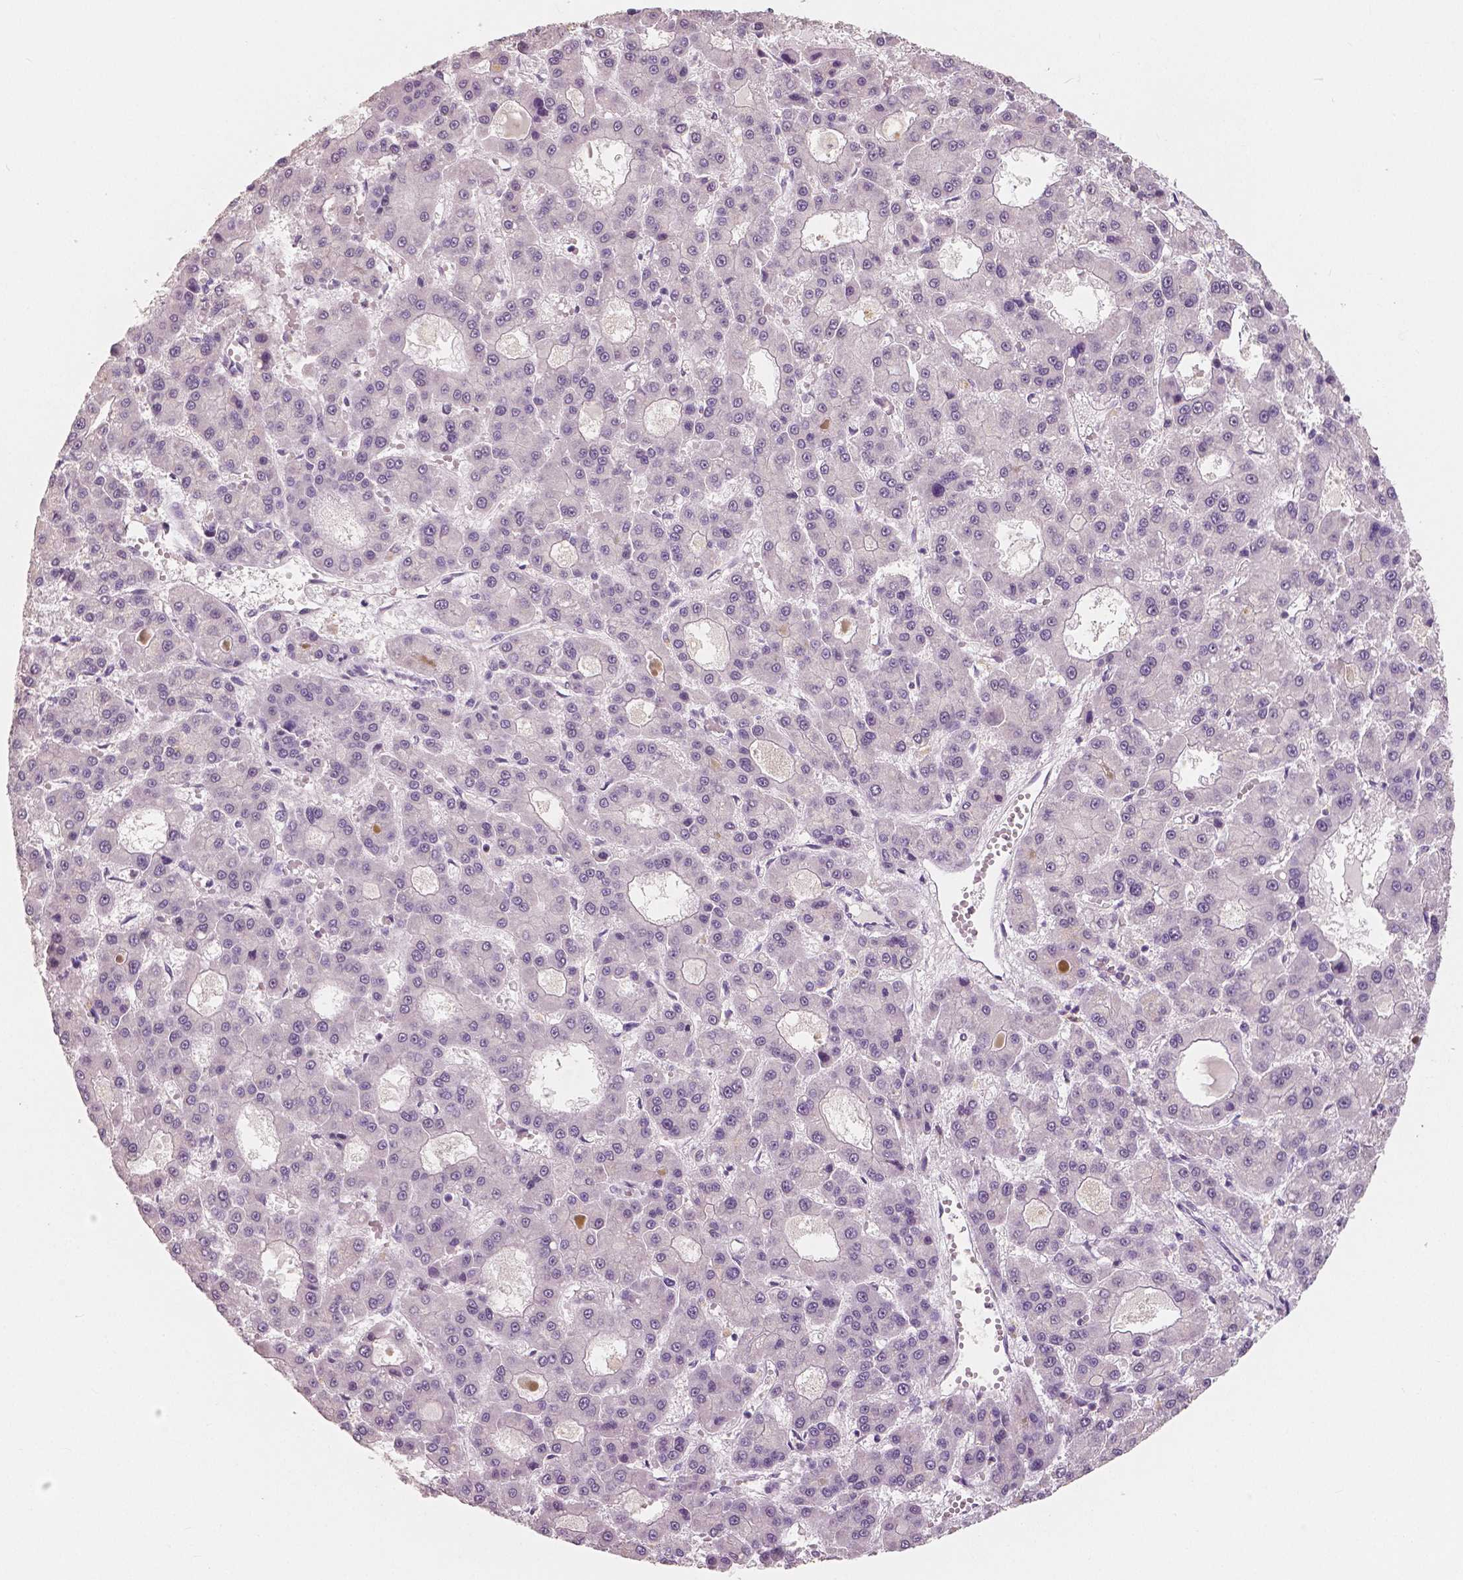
{"staining": {"intensity": "negative", "quantity": "none", "location": "none"}, "tissue": "liver cancer", "cell_type": "Tumor cells", "image_type": "cancer", "snomed": [{"axis": "morphology", "description": "Carcinoma, Hepatocellular, NOS"}, {"axis": "topography", "description": "Liver"}], "caption": "Immunohistochemistry of human hepatocellular carcinoma (liver) exhibits no staining in tumor cells. The staining is performed using DAB brown chromogen with nuclei counter-stained in using hematoxylin.", "gene": "NECAB1", "patient": {"sex": "male", "age": 70}}